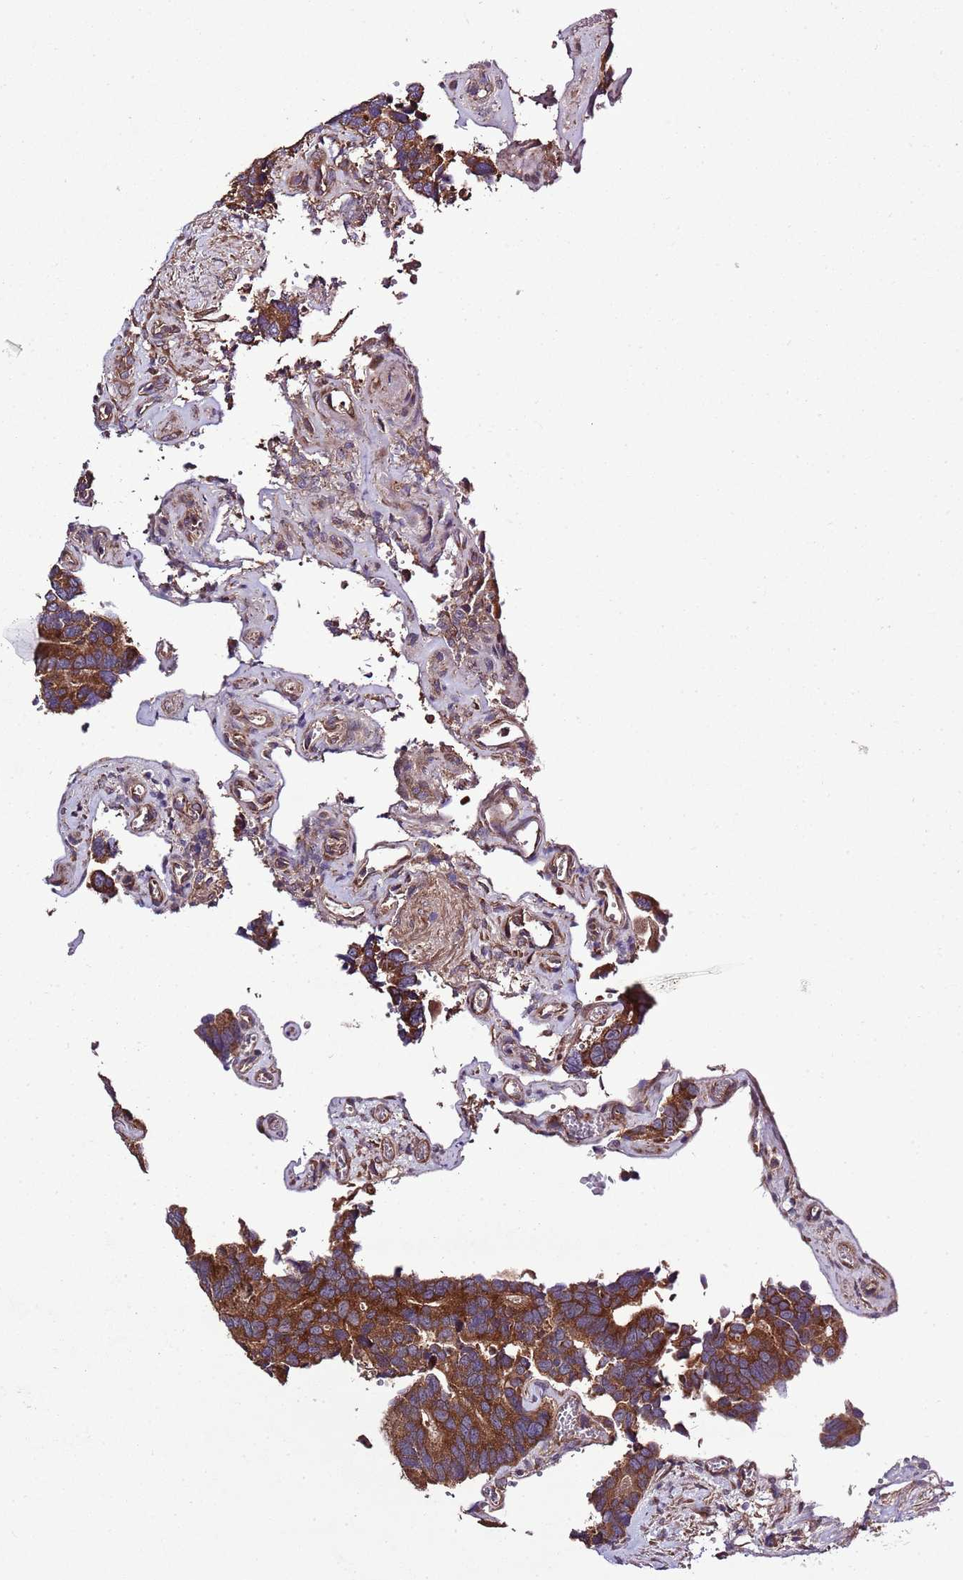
{"staining": {"intensity": "strong", "quantity": ">75%", "location": "cytoplasmic/membranous"}, "tissue": "colorectal cancer", "cell_type": "Tumor cells", "image_type": "cancer", "snomed": [{"axis": "morphology", "description": "Adenocarcinoma, NOS"}, {"axis": "topography", "description": "Colon"}], "caption": "Immunohistochemistry (DAB (3,3'-diaminobenzidine)) staining of human colorectal cancer (adenocarcinoma) exhibits strong cytoplasmic/membranous protein staining in approximately >75% of tumor cells.", "gene": "MFNG", "patient": {"sex": "male", "age": 84}}